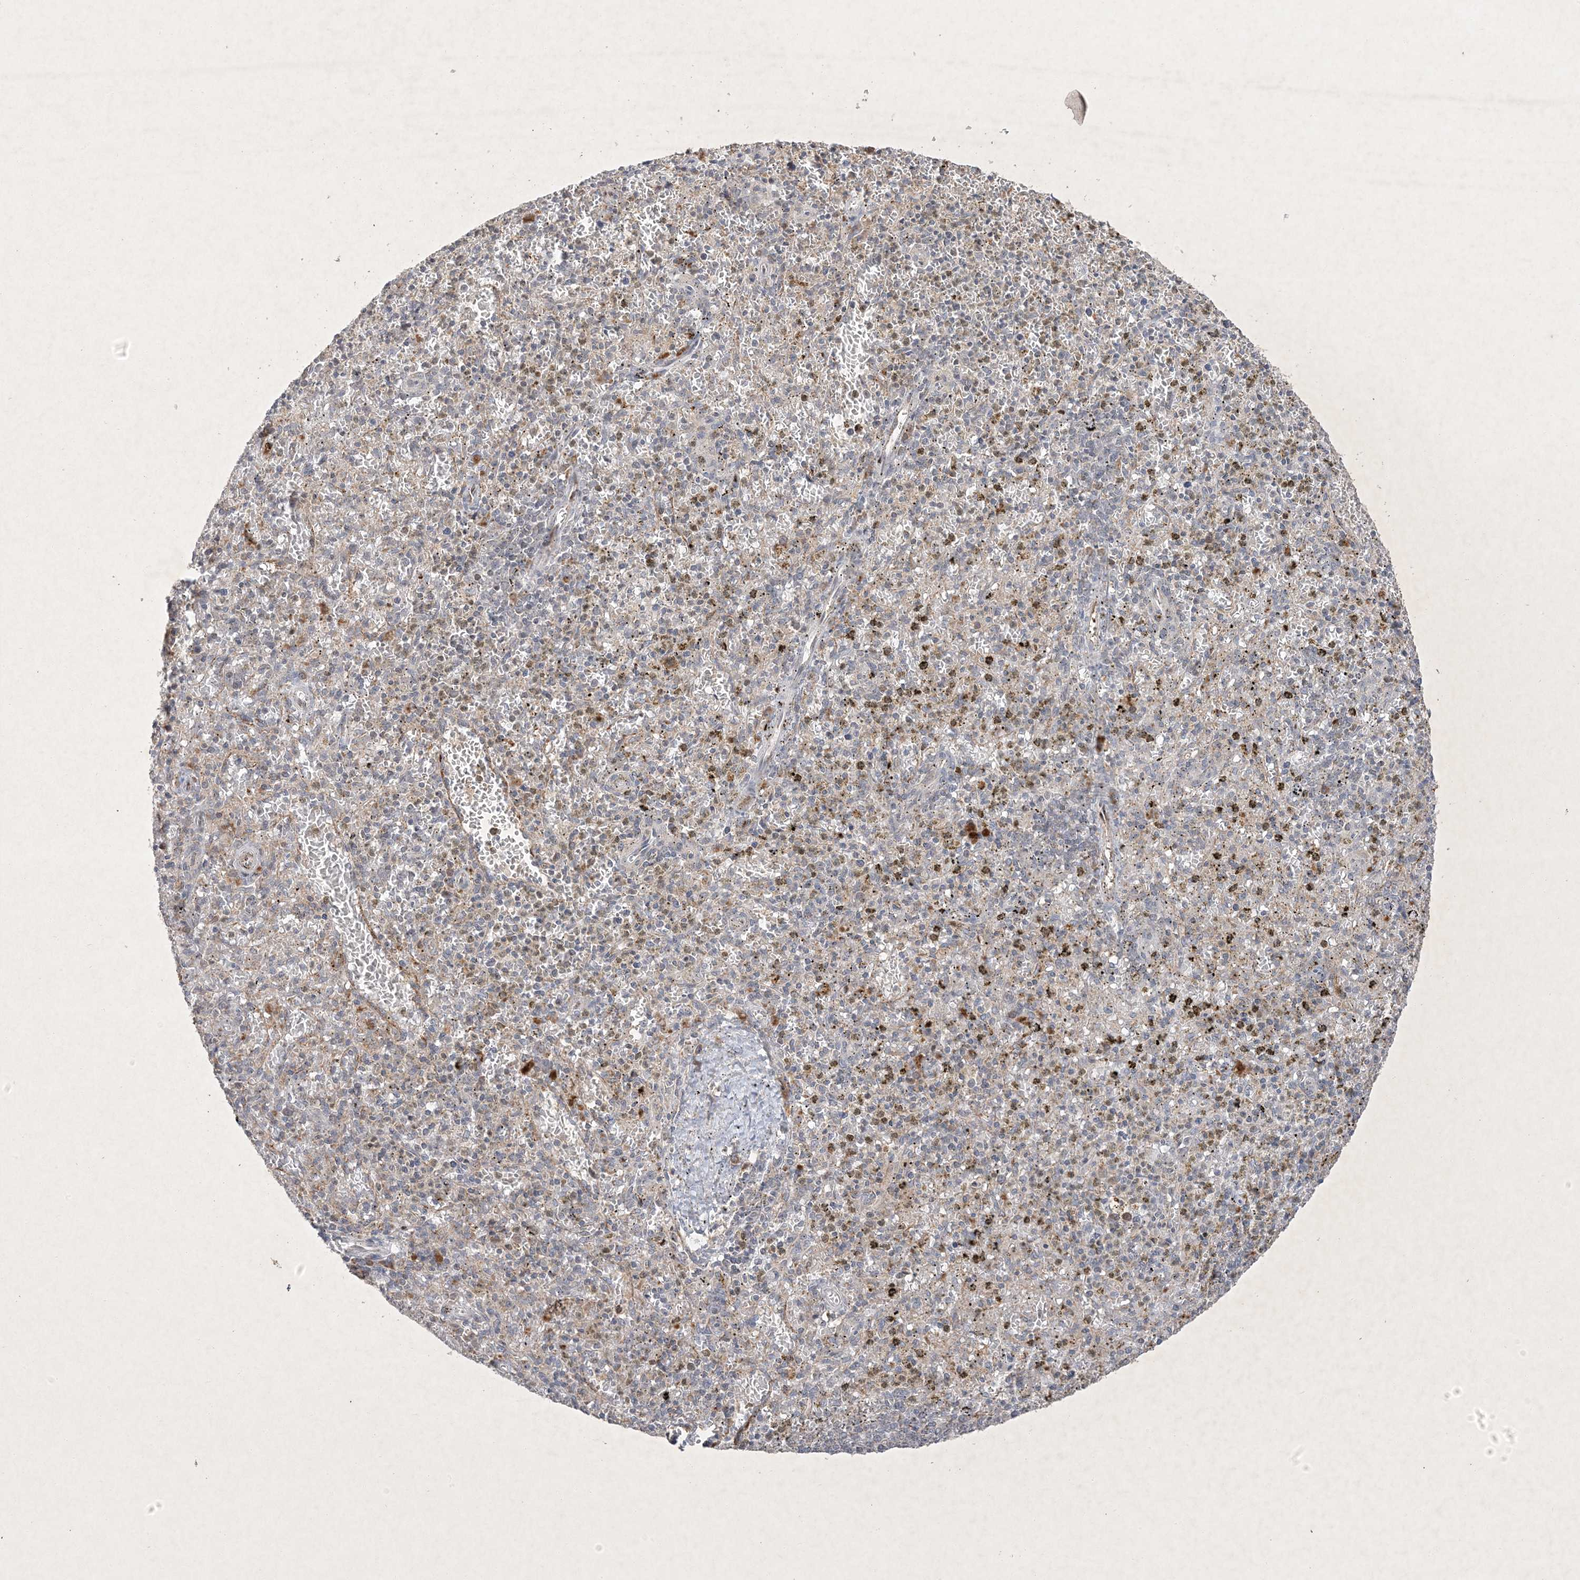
{"staining": {"intensity": "negative", "quantity": "none", "location": "none"}, "tissue": "spleen", "cell_type": "Cells in red pulp", "image_type": "normal", "snomed": [{"axis": "morphology", "description": "Normal tissue, NOS"}, {"axis": "topography", "description": "Spleen"}], "caption": "Immunohistochemistry photomicrograph of normal spleen: human spleen stained with DAB (3,3'-diaminobenzidine) demonstrates no significant protein expression in cells in red pulp. The staining is performed using DAB brown chromogen with nuclei counter-stained in using hematoxylin.", "gene": "PRSS36", "patient": {"sex": "male", "age": 72}}